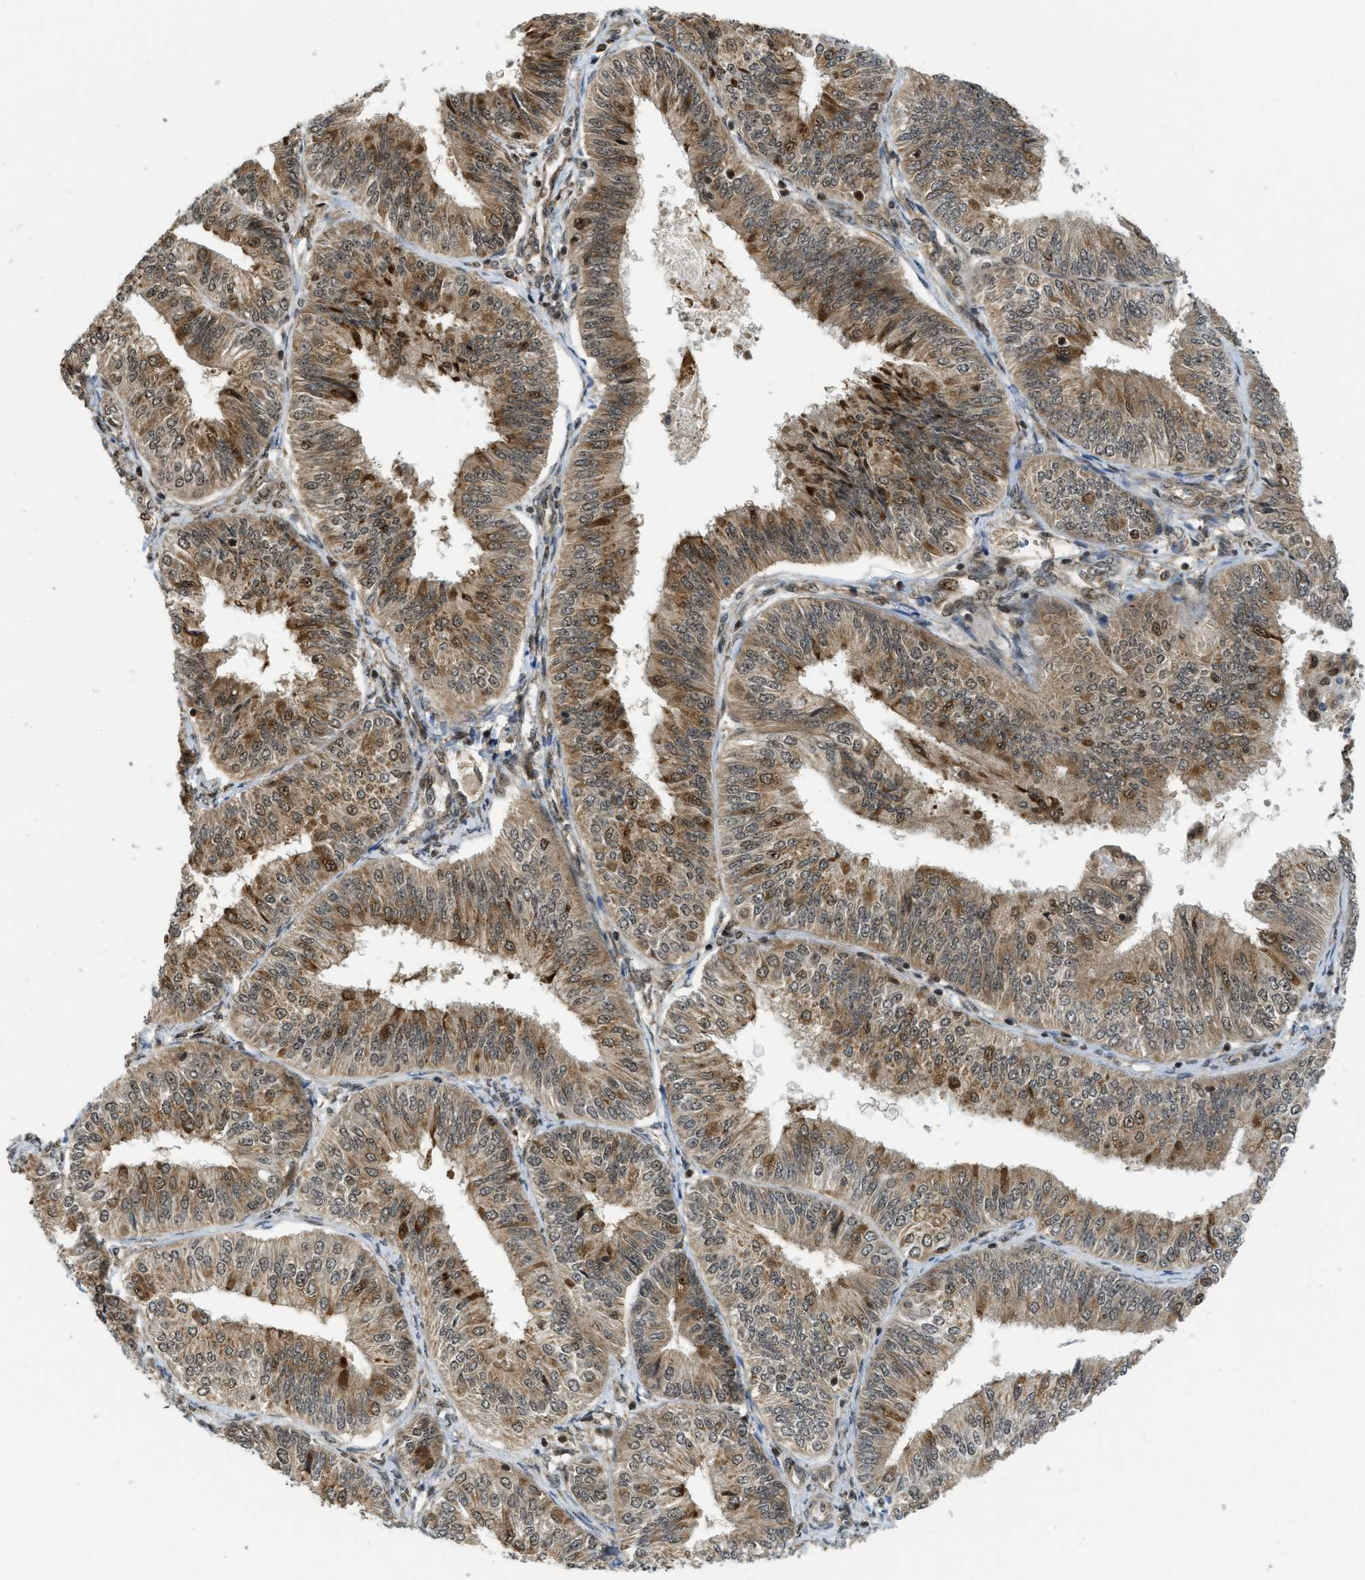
{"staining": {"intensity": "moderate", "quantity": ">75%", "location": "cytoplasmic/membranous,nuclear"}, "tissue": "endometrial cancer", "cell_type": "Tumor cells", "image_type": "cancer", "snomed": [{"axis": "morphology", "description": "Adenocarcinoma, NOS"}, {"axis": "topography", "description": "Endometrium"}], "caption": "Adenocarcinoma (endometrial) stained with a brown dye shows moderate cytoplasmic/membranous and nuclear positive positivity in approximately >75% of tumor cells.", "gene": "TACC1", "patient": {"sex": "female", "age": 58}}